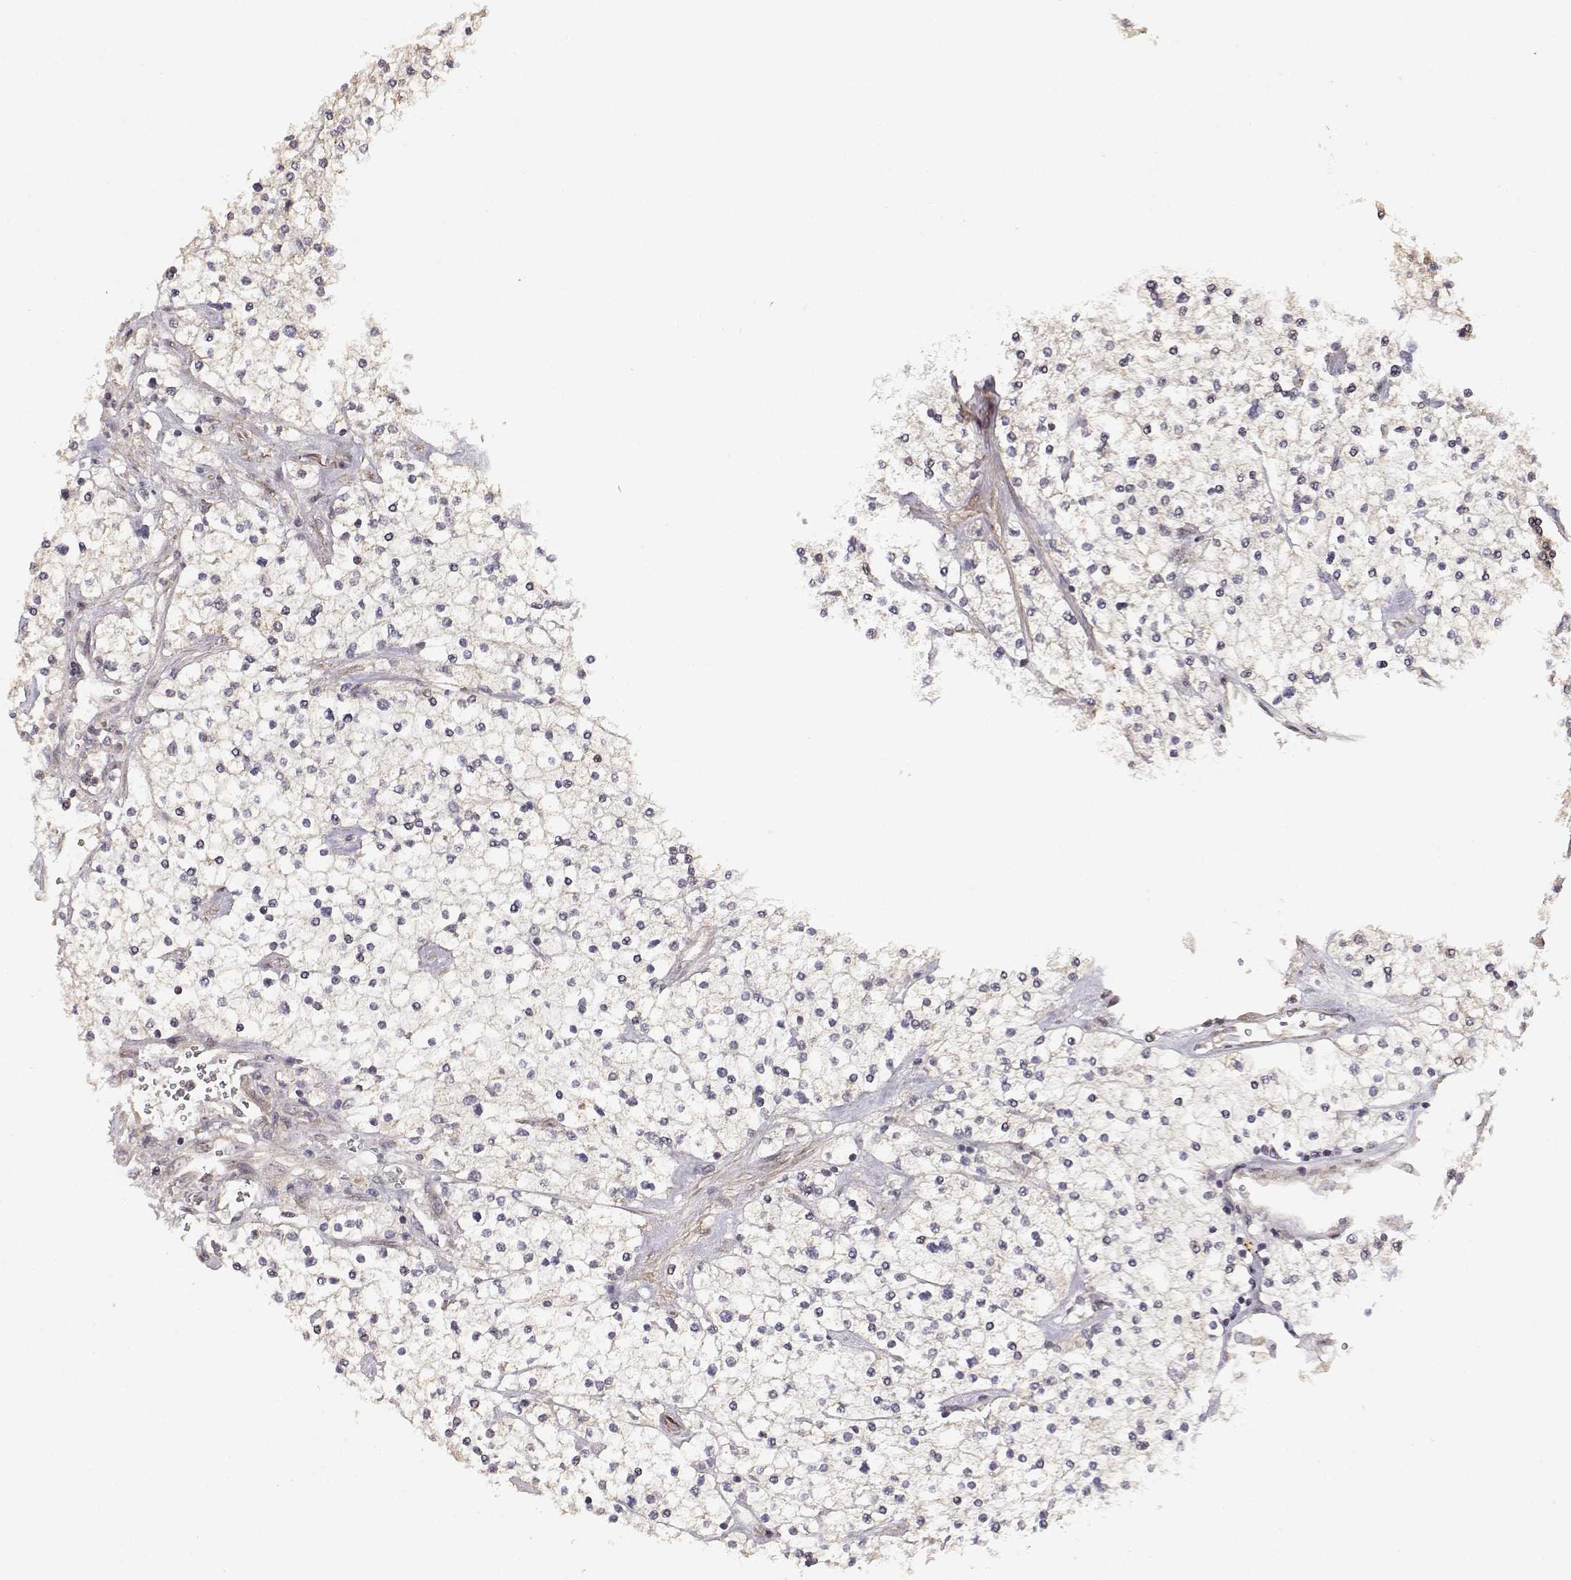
{"staining": {"intensity": "negative", "quantity": "none", "location": "none"}, "tissue": "renal cancer", "cell_type": "Tumor cells", "image_type": "cancer", "snomed": [{"axis": "morphology", "description": "Adenocarcinoma, NOS"}, {"axis": "topography", "description": "Kidney"}], "caption": "IHC of adenocarcinoma (renal) demonstrates no expression in tumor cells.", "gene": "PICK1", "patient": {"sex": "male", "age": 80}}